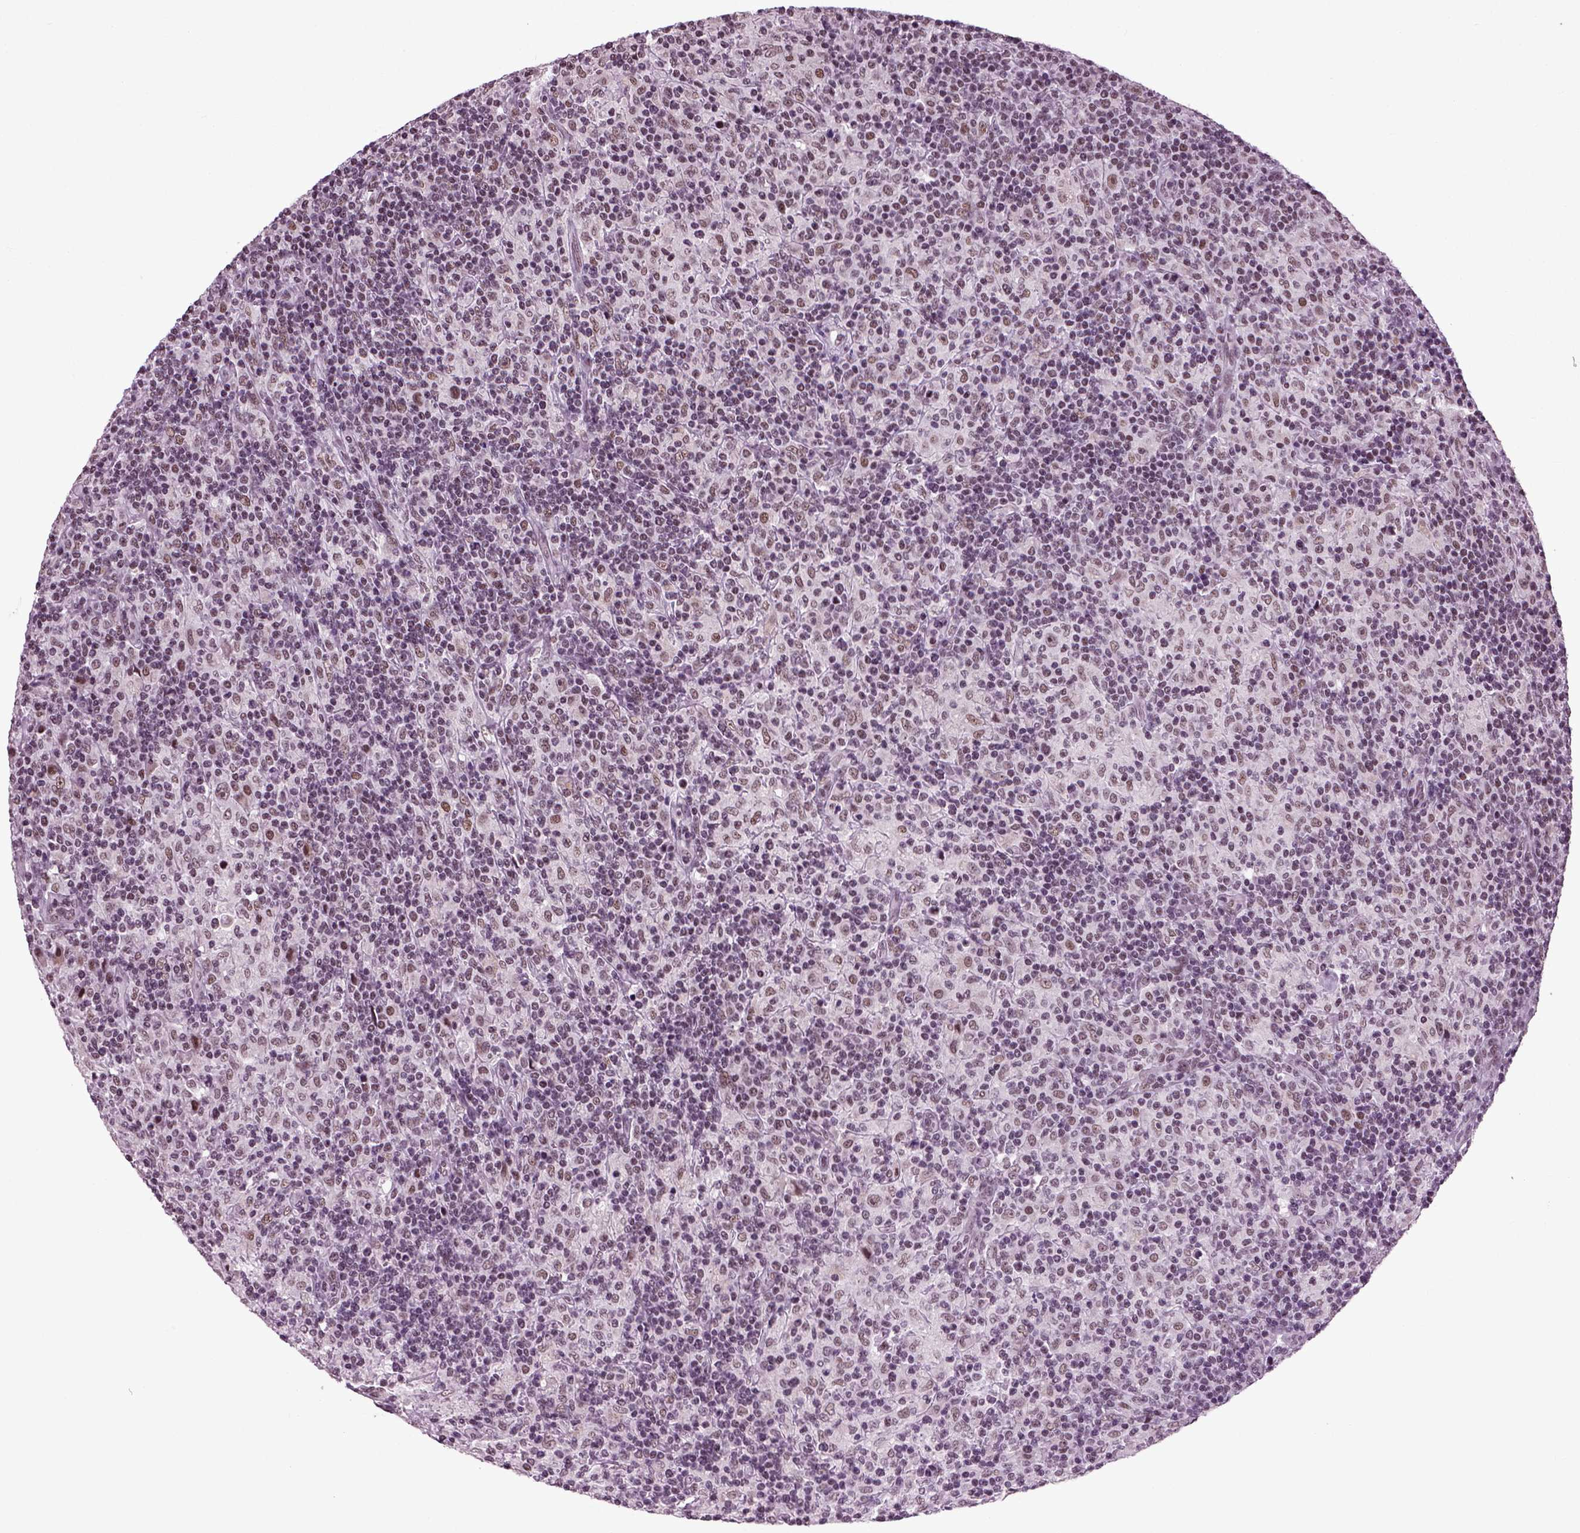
{"staining": {"intensity": "weak", "quantity": ">75%", "location": "nuclear"}, "tissue": "lymphoma", "cell_type": "Tumor cells", "image_type": "cancer", "snomed": [{"axis": "morphology", "description": "Hodgkin's disease, NOS"}, {"axis": "topography", "description": "Lymph node"}], "caption": "Immunohistochemical staining of Hodgkin's disease shows low levels of weak nuclear protein expression in approximately >75% of tumor cells.", "gene": "RCOR3", "patient": {"sex": "male", "age": 70}}